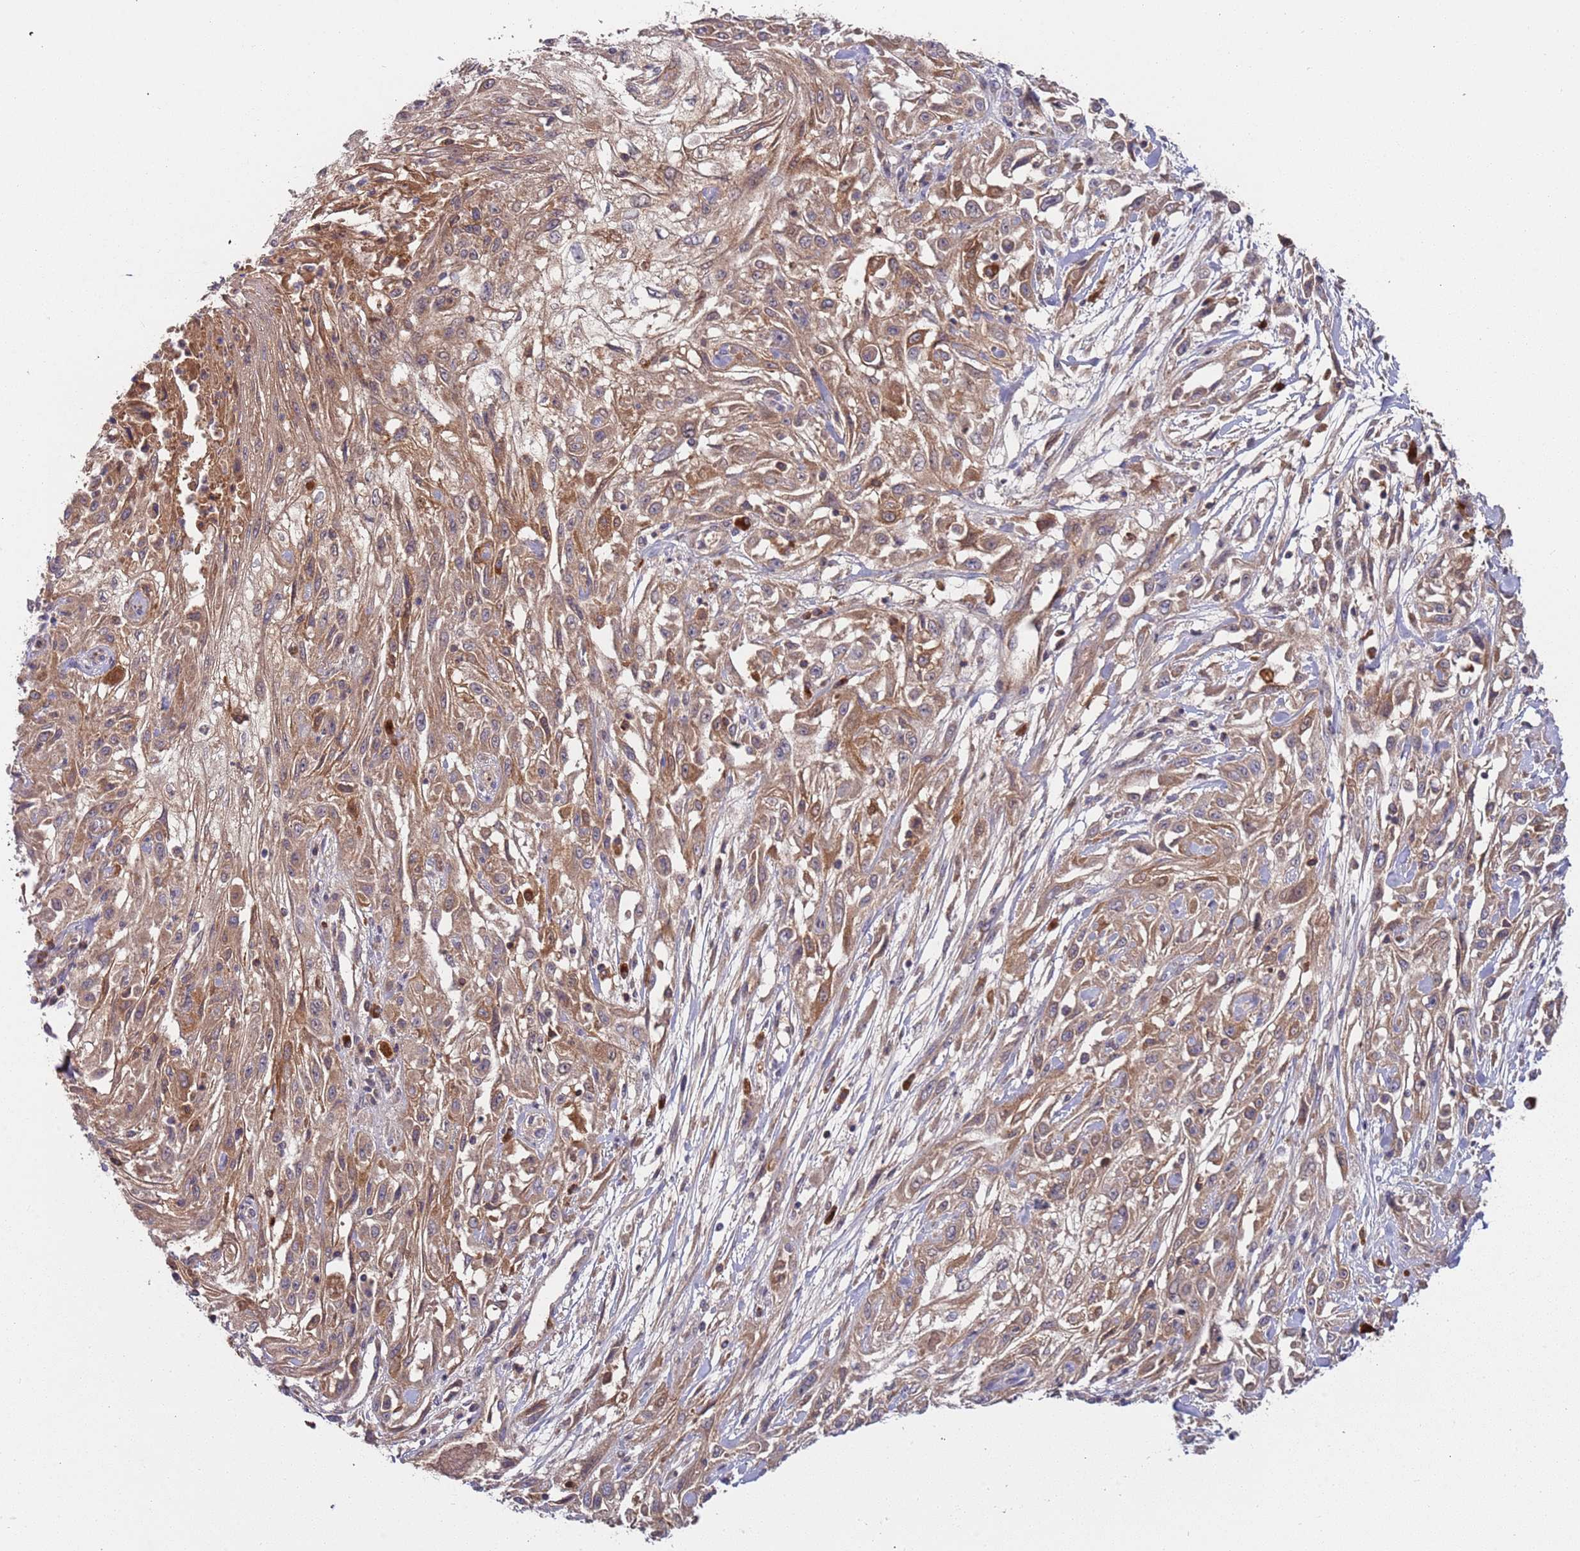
{"staining": {"intensity": "moderate", "quantity": ">75%", "location": "cytoplasmic/membranous"}, "tissue": "skin cancer", "cell_type": "Tumor cells", "image_type": "cancer", "snomed": [{"axis": "morphology", "description": "Squamous cell carcinoma, NOS"}, {"axis": "morphology", "description": "Squamous cell carcinoma, metastatic, NOS"}, {"axis": "topography", "description": "Skin"}, {"axis": "topography", "description": "Lymph node"}], "caption": "Immunohistochemical staining of human skin metastatic squamous cell carcinoma reveals medium levels of moderate cytoplasmic/membranous protein positivity in approximately >75% of tumor cells.", "gene": "OR5A2", "patient": {"sex": "male", "age": 75}}